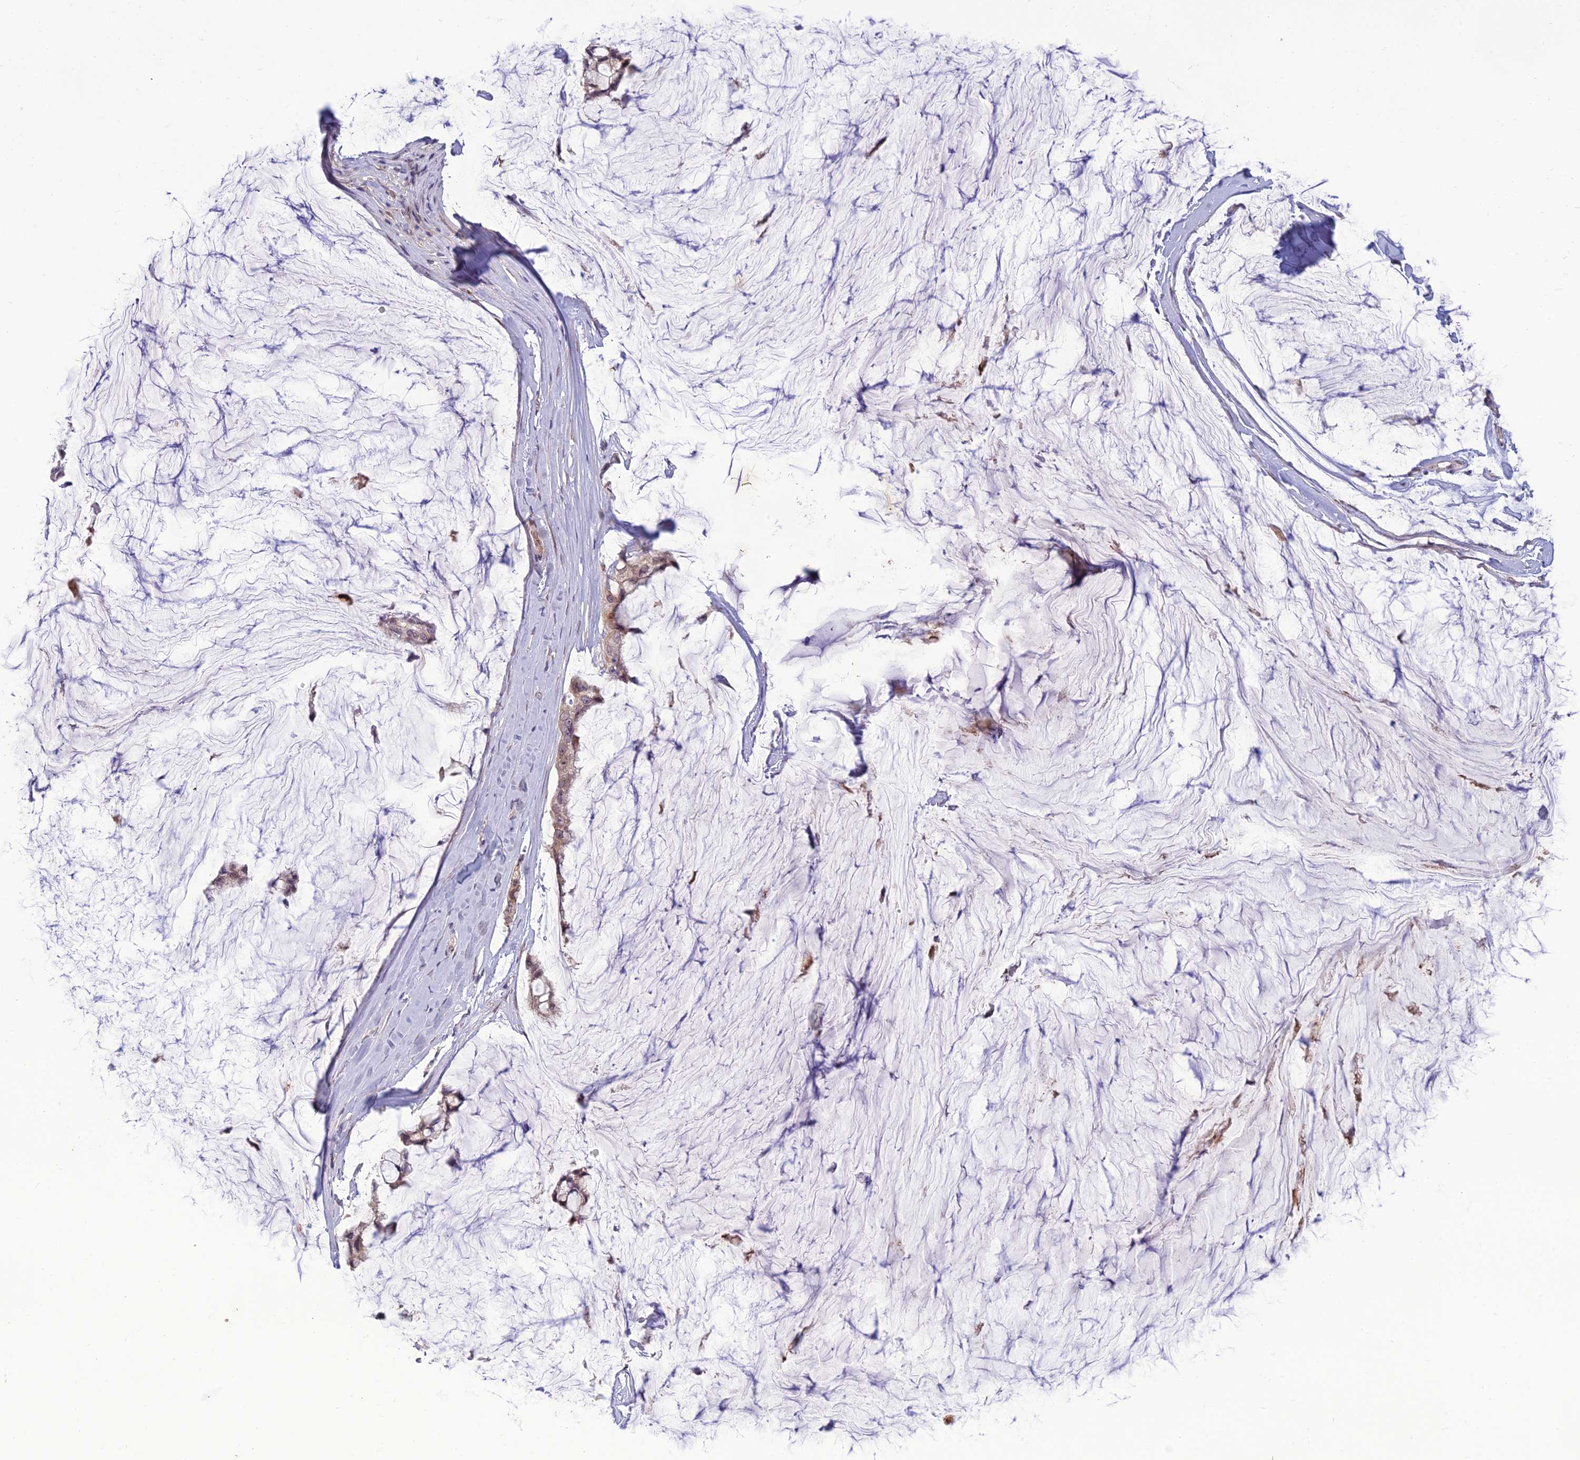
{"staining": {"intensity": "weak", "quantity": ">75%", "location": "cytoplasmic/membranous,nuclear"}, "tissue": "ovarian cancer", "cell_type": "Tumor cells", "image_type": "cancer", "snomed": [{"axis": "morphology", "description": "Cystadenocarcinoma, mucinous, NOS"}, {"axis": "topography", "description": "Ovary"}], "caption": "Protein staining of ovarian cancer tissue displays weak cytoplasmic/membranous and nuclear expression in about >75% of tumor cells.", "gene": "DTX2", "patient": {"sex": "female", "age": 39}}